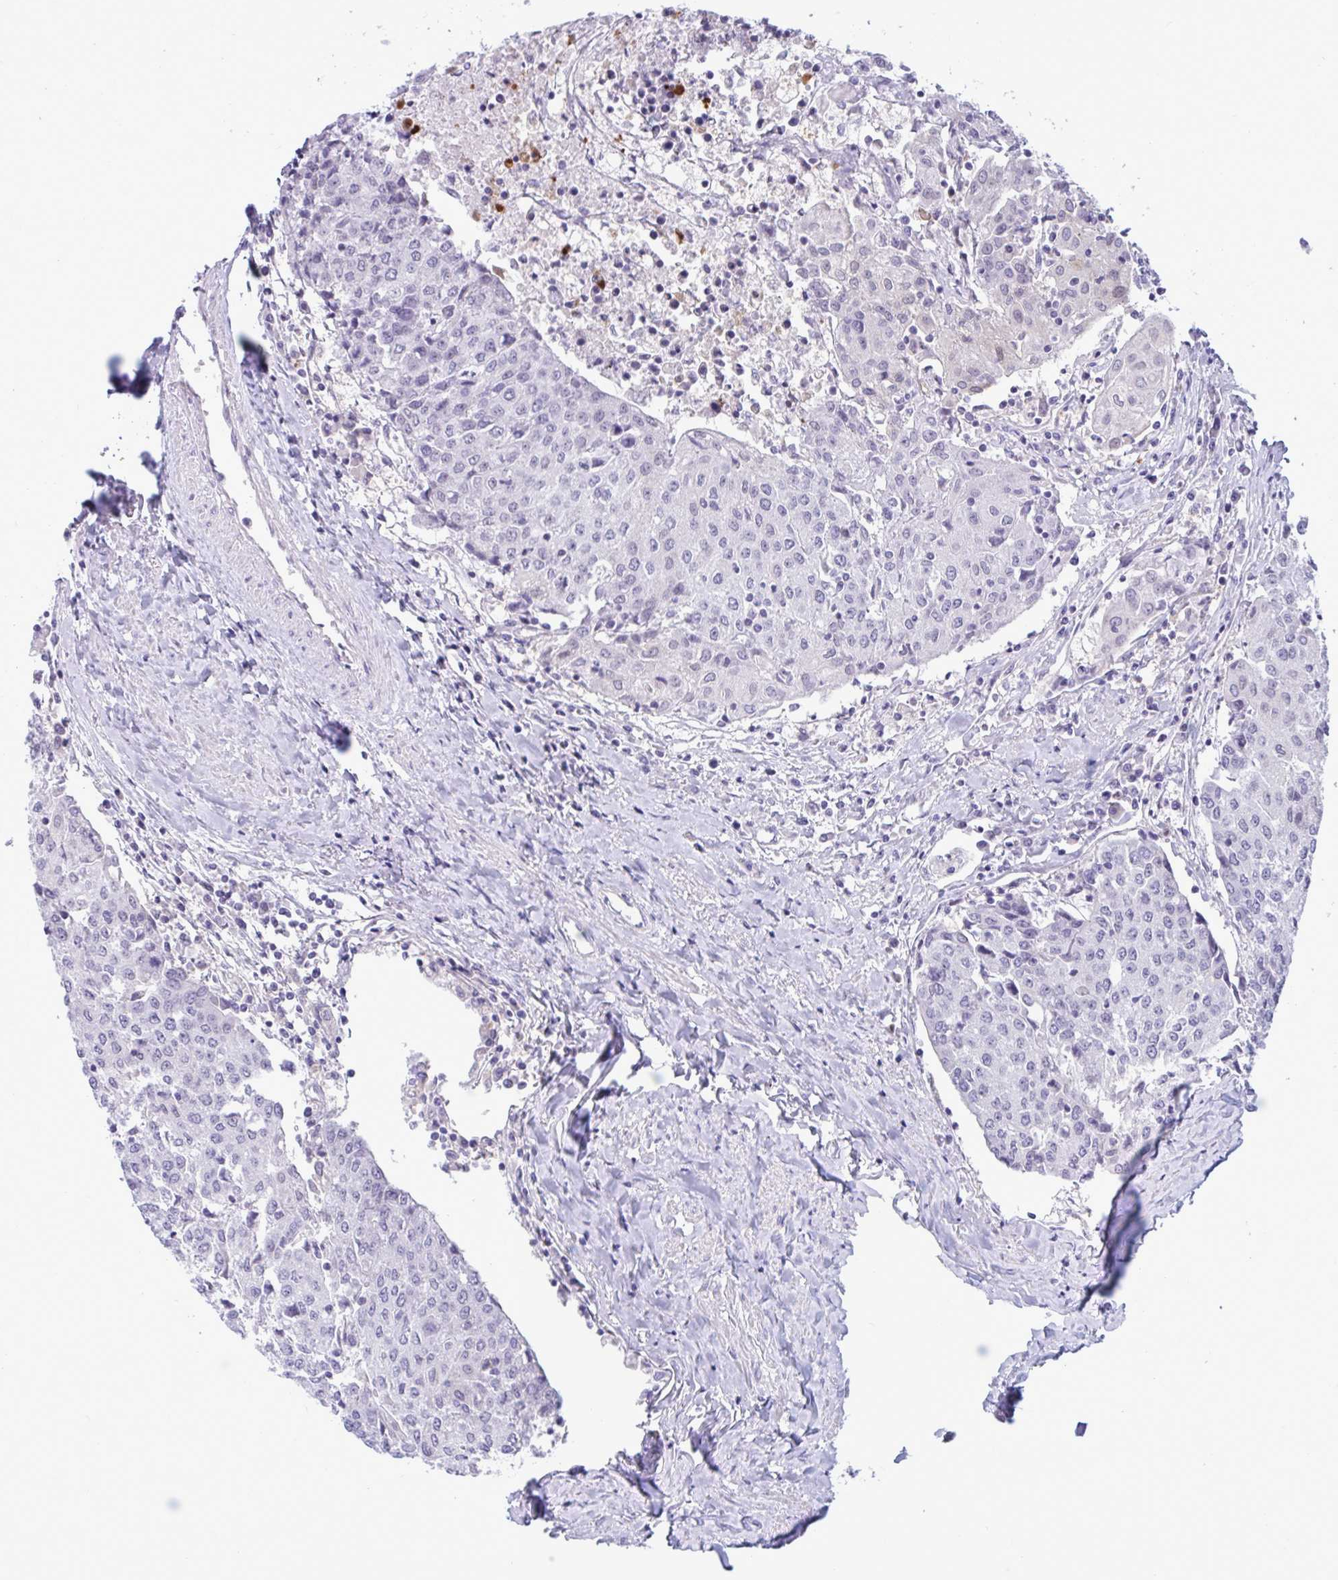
{"staining": {"intensity": "negative", "quantity": "none", "location": "none"}, "tissue": "urothelial cancer", "cell_type": "Tumor cells", "image_type": "cancer", "snomed": [{"axis": "morphology", "description": "Urothelial carcinoma, High grade"}, {"axis": "topography", "description": "Urinary bladder"}], "caption": "This is an immunohistochemistry (IHC) image of human high-grade urothelial carcinoma. There is no positivity in tumor cells.", "gene": "DOCK11", "patient": {"sex": "female", "age": 85}}